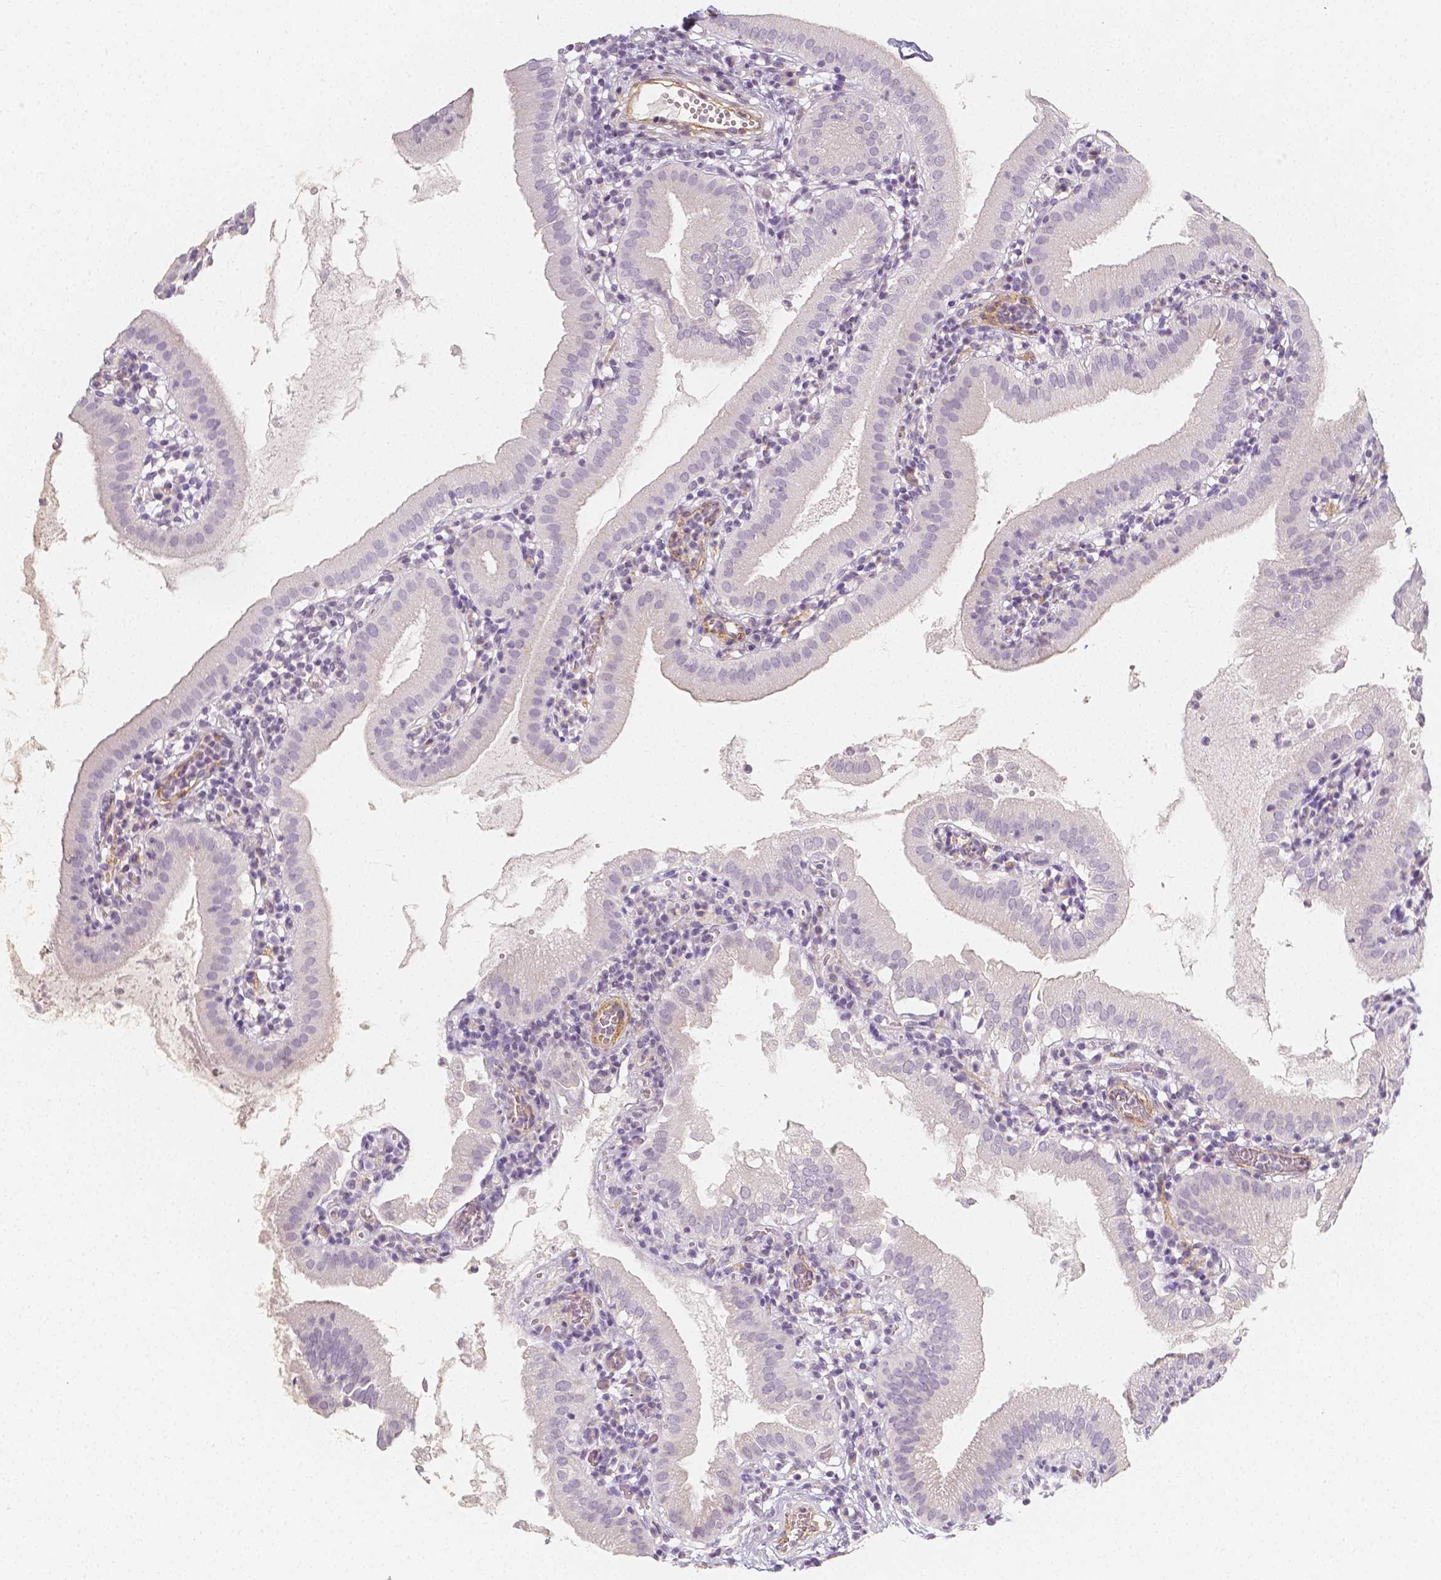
{"staining": {"intensity": "negative", "quantity": "none", "location": "none"}, "tissue": "gallbladder", "cell_type": "Glandular cells", "image_type": "normal", "snomed": [{"axis": "morphology", "description": "Normal tissue, NOS"}, {"axis": "topography", "description": "Gallbladder"}], "caption": "Gallbladder stained for a protein using immunohistochemistry displays no expression glandular cells.", "gene": "THY1", "patient": {"sex": "female", "age": 65}}